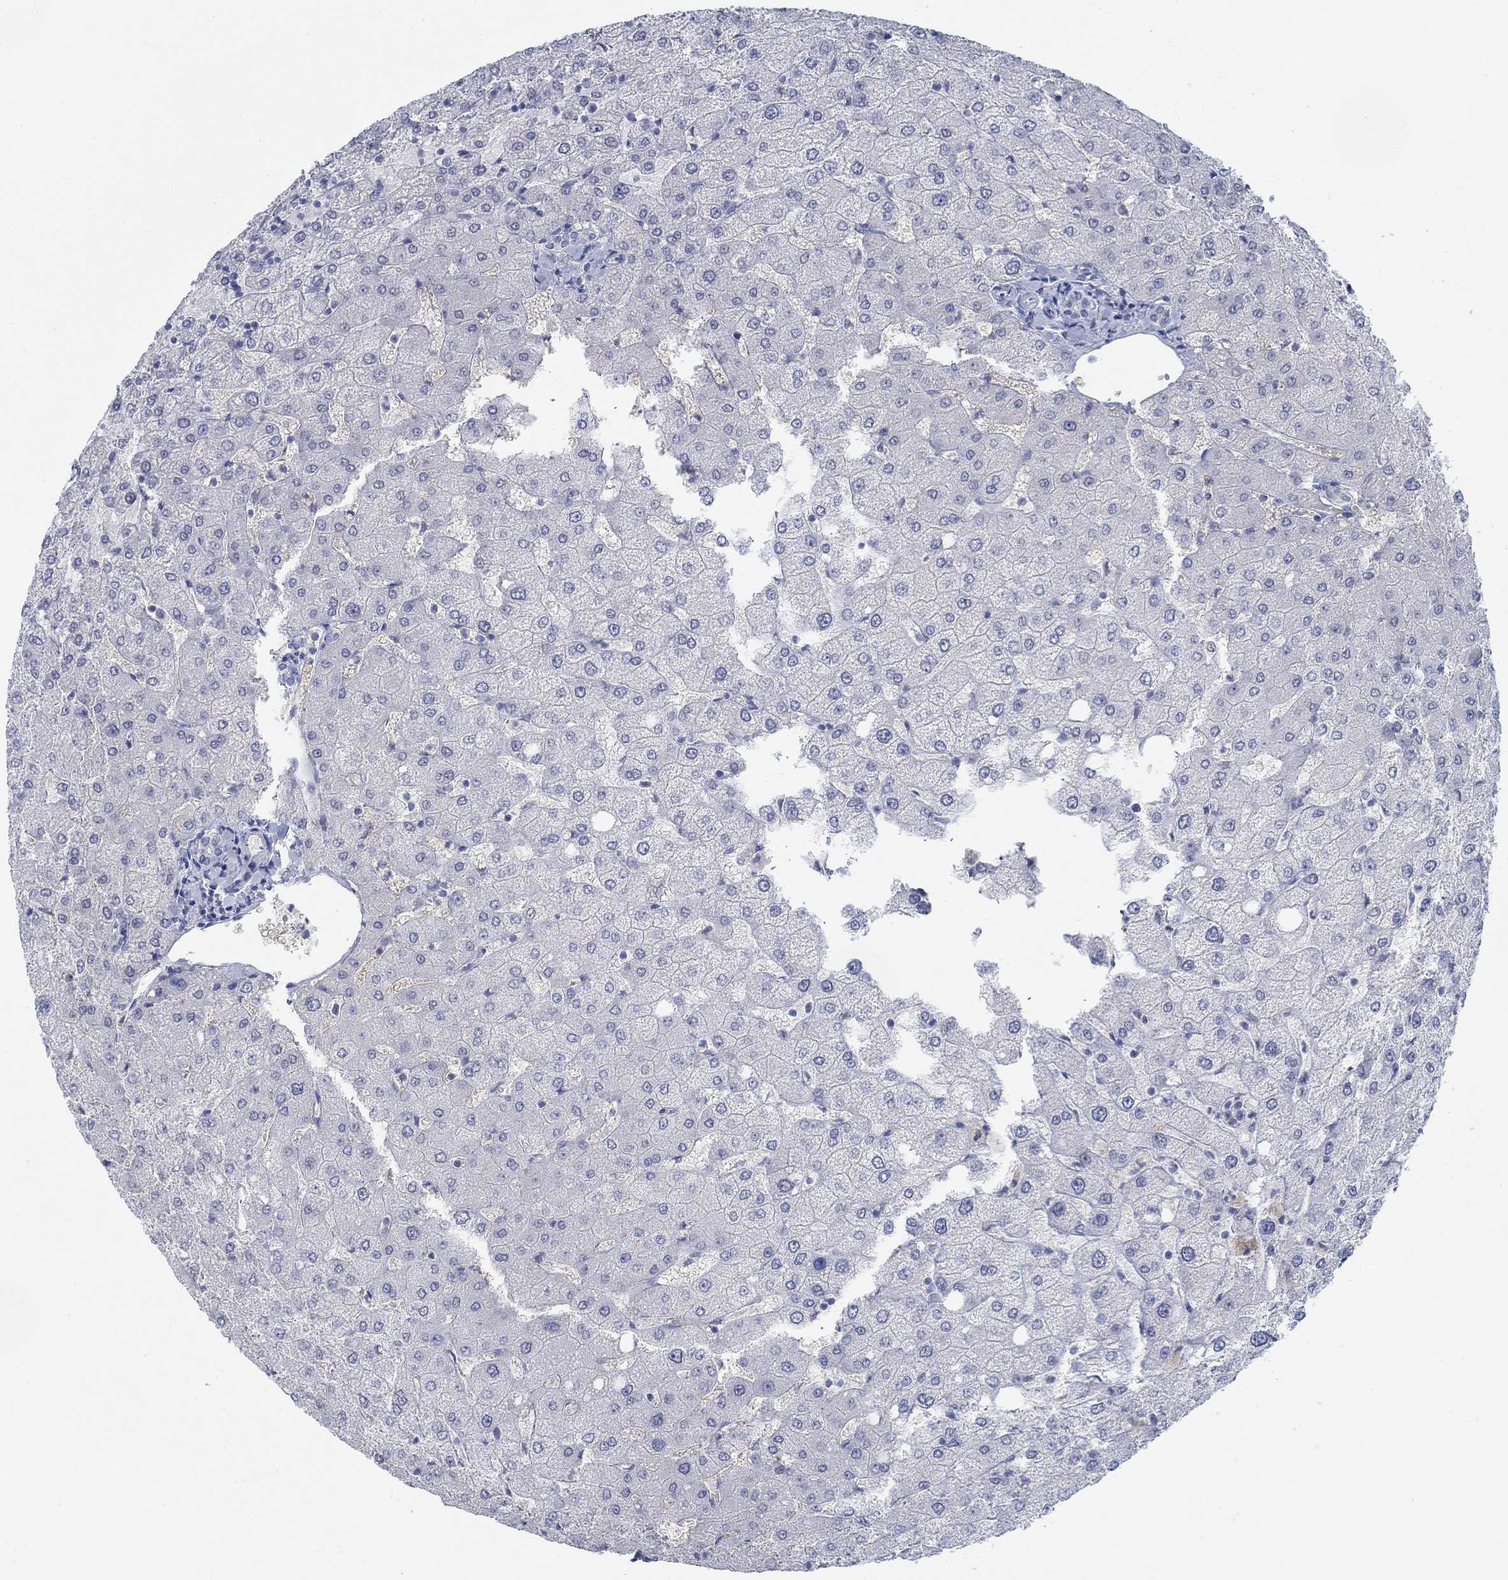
{"staining": {"intensity": "negative", "quantity": "none", "location": "none"}, "tissue": "liver", "cell_type": "Cholangiocytes", "image_type": "normal", "snomed": [{"axis": "morphology", "description": "Normal tissue, NOS"}, {"axis": "topography", "description": "Liver"}], "caption": "The image demonstrates no significant positivity in cholangiocytes of liver.", "gene": "TEKT4", "patient": {"sex": "female", "age": 54}}